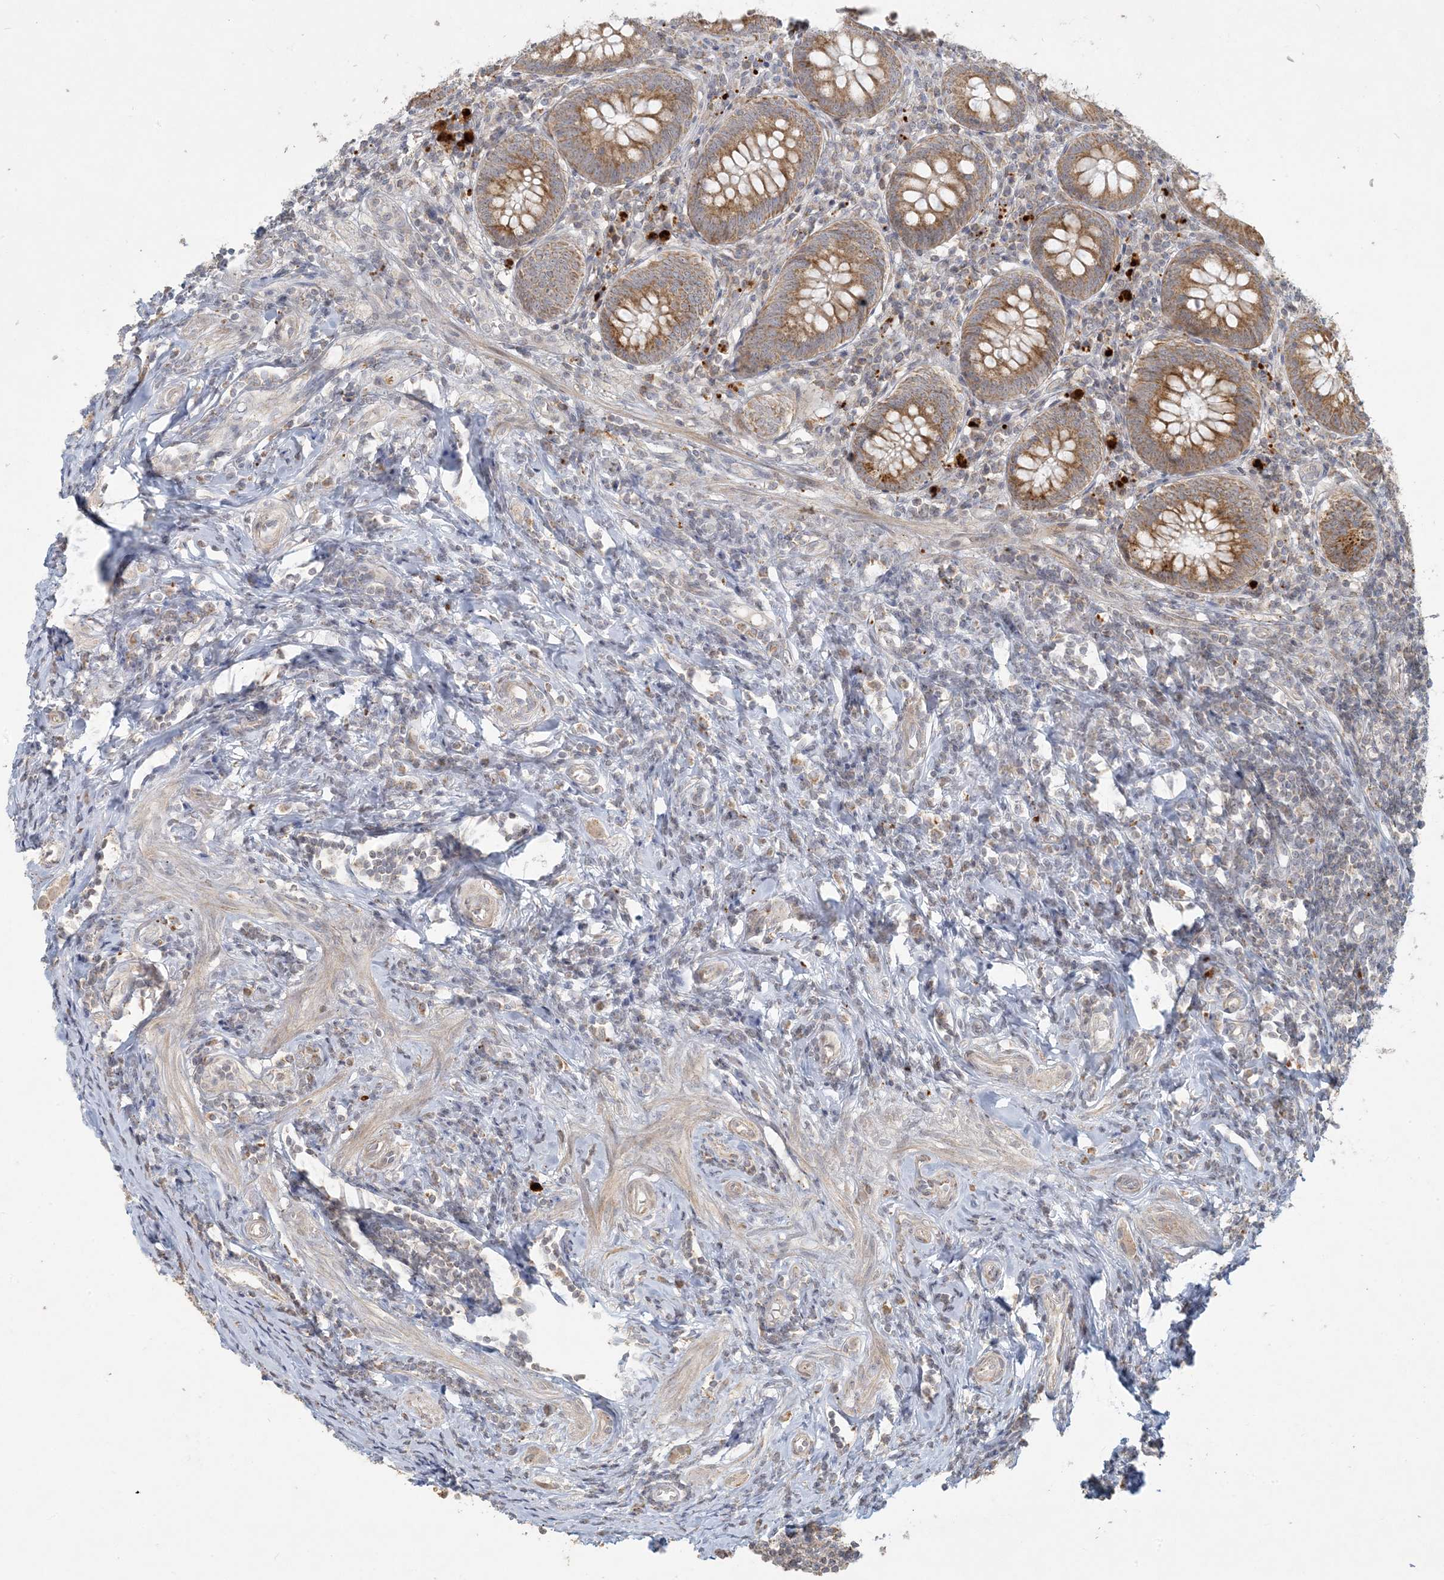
{"staining": {"intensity": "moderate", "quantity": ">75%", "location": "cytoplasmic/membranous"}, "tissue": "appendix", "cell_type": "Glandular cells", "image_type": "normal", "snomed": [{"axis": "morphology", "description": "Normal tissue, NOS"}, {"axis": "topography", "description": "Appendix"}], "caption": "Immunohistochemical staining of normal appendix demonstrates >75% levels of moderate cytoplasmic/membranous protein positivity in approximately >75% of glandular cells.", "gene": "MCAT", "patient": {"sex": "female", "age": 54}}